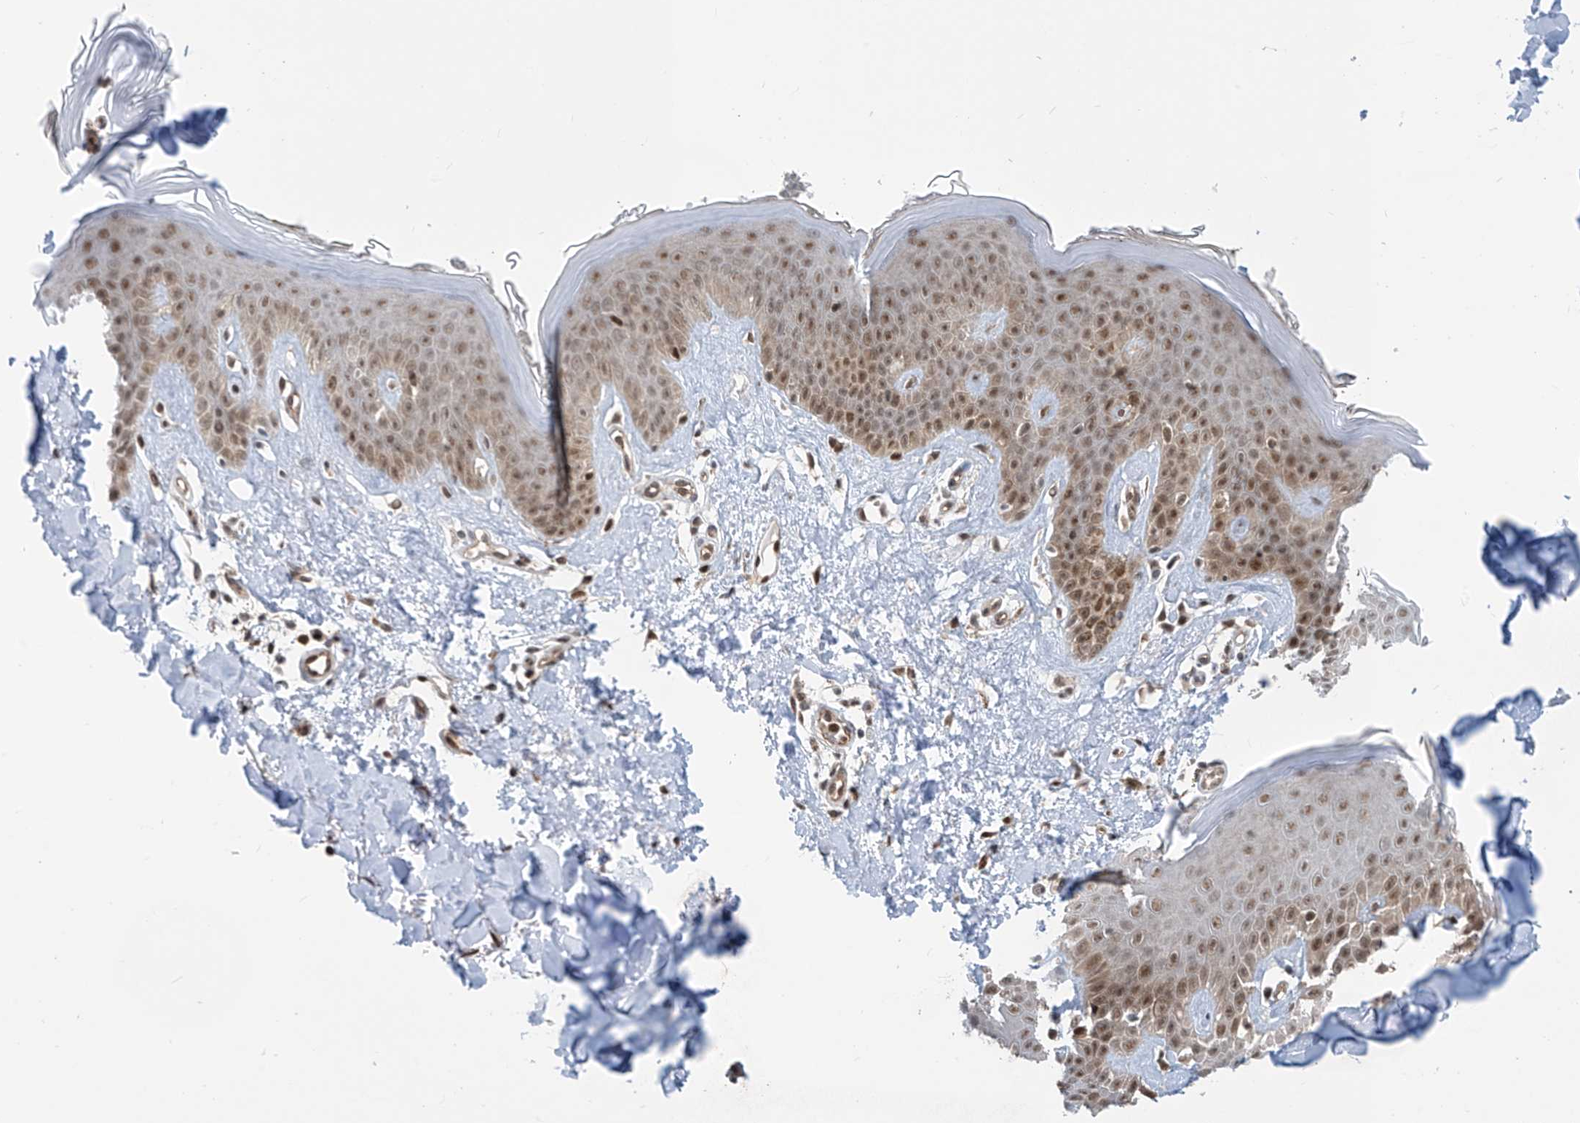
{"staining": {"intensity": "moderate", "quantity": ">75%", "location": "cytoplasmic/membranous,nuclear"}, "tissue": "skin", "cell_type": "Fibroblasts", "image_type": "normal", "snomed": [{"axis": "morphology", "description": "Normal tissue, NOS"}, {"axis": "topography", "description": "Skin"}], "caption": "High-power microscopy captured an immunohistochemistry (IHC) image of normal skin, revealing moderate cytoplasmic/membranous,nuclear staining in about >75% of fibroblasts. The protein is stained brown, and the nuclei are stained in blue (DAB IHC with brightfield microscopy, high magnification).", "gene": "LAGE3", "patient": {"sex": "female", "age": 64}}